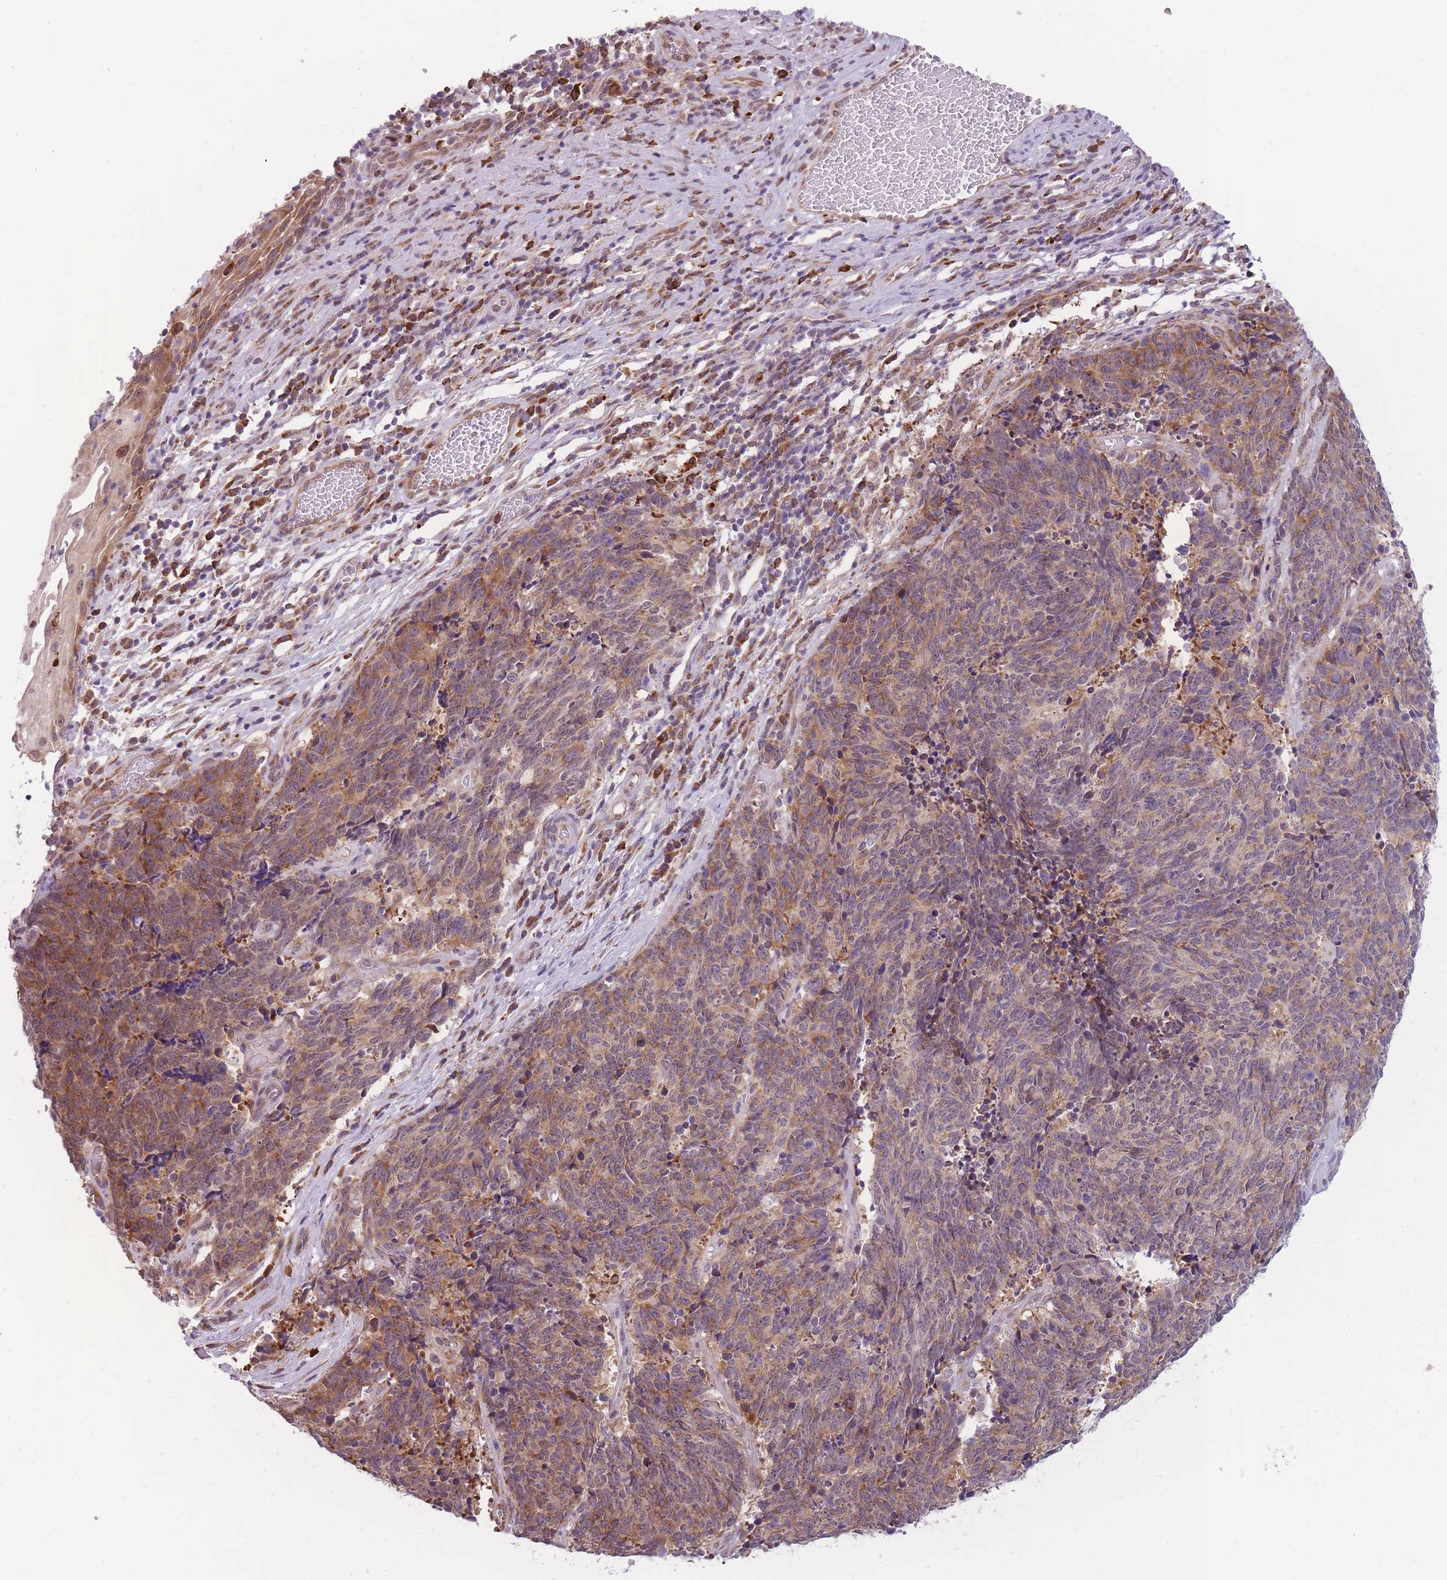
{"staining": {"intensity": "moderate", "quantity": ">75%", "location": "cytoplasmic/membranous"}, "tissue": "cervical cancer", "cell_type": "Tumor cells", "image_type": "cancer", "snomed": [{"axis": "morphology", "description": "Squamous cell carcinoma, NOS"}, {"axis": "topography", "description": "Cervix"}], "caption": "Human squamous cell carcinoma (cervical) stained for a protein (brown) demonstrates moderate cytoplasmic/membranous positive positivity in about >75% of tumor cells.", "gene": "TMEM121", "patient": {"sex": "female", "age": 29}}